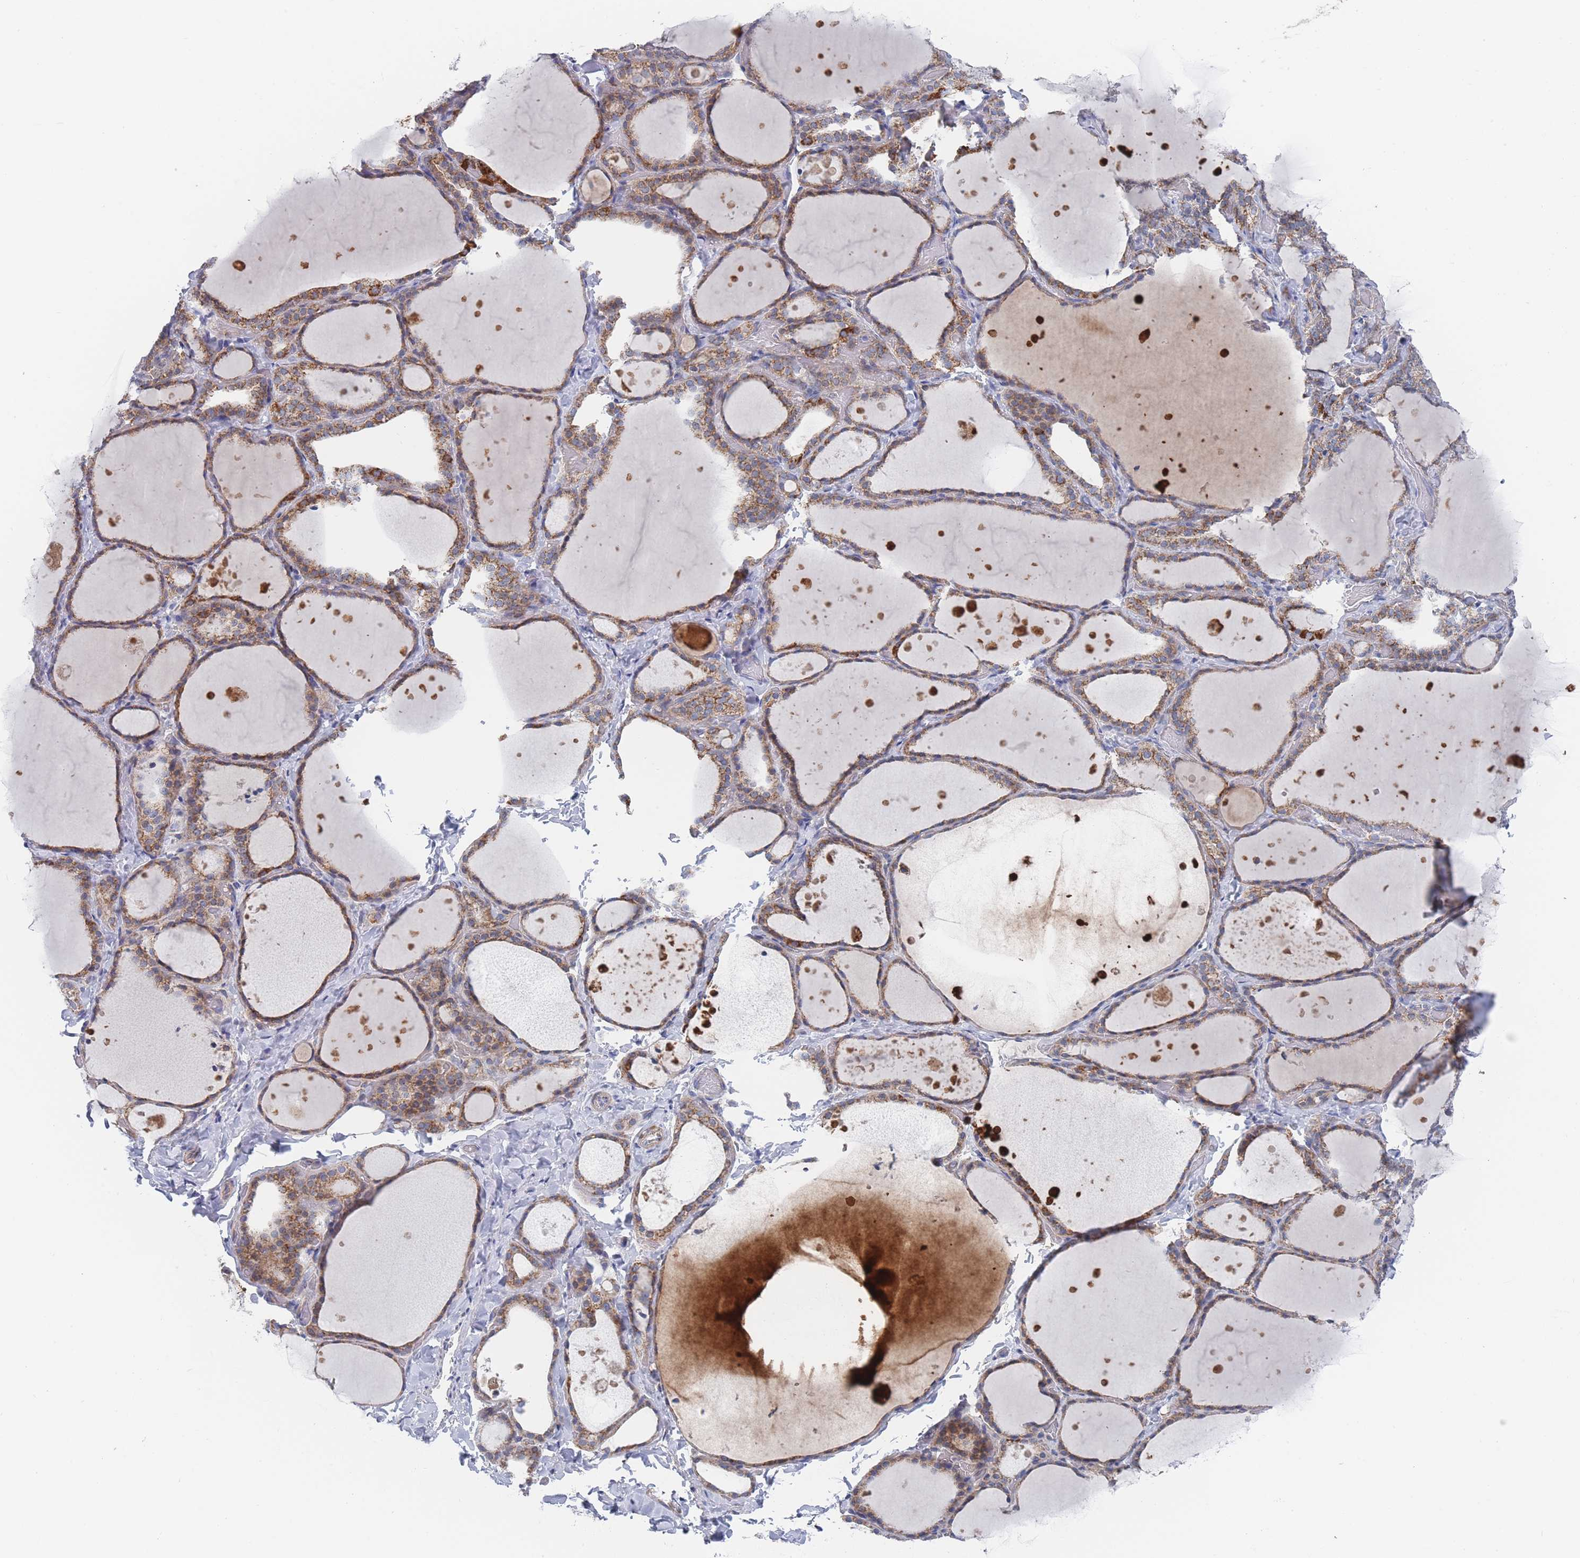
{"staining": {"intensity": "moderate", "quantity": ">75%", "location": "cytoplasmic/membranous"}, "tissue": "thyroid gland", "cell_type": "Glandular cells", "image_type": "normal", "snomed": [{"axis": "morphology", "description": "Normal tissue, NOS"}, {"axis": "topography", "description": "Thyroid gland"}], "caption": "Protein expression by immunohistochemistry shows moderate cytoplasmic/membranous staining in about >75% of glandular cells in normal thyroid gland.", "gene": "IKZF4", "patient": {"sex": "female", "age": 44}}